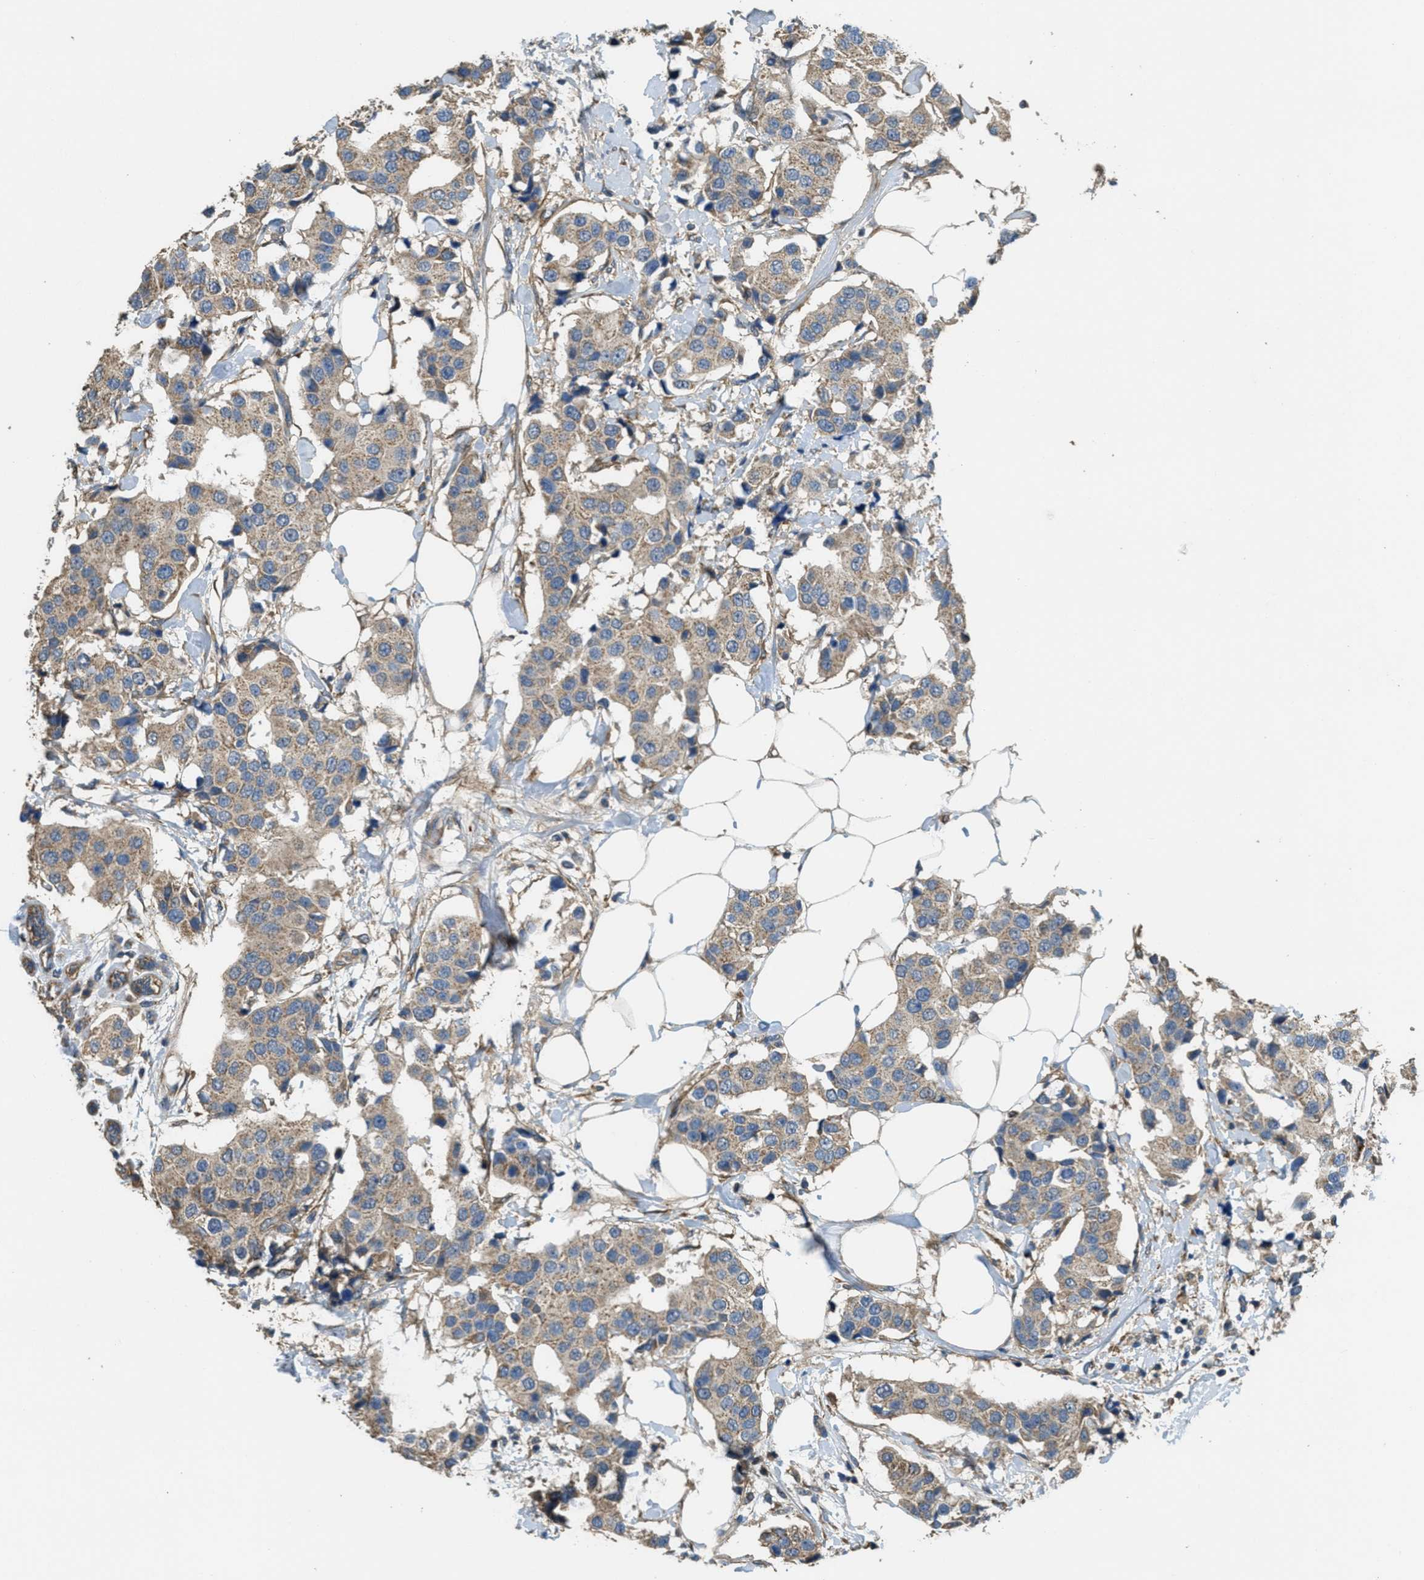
{"staining": {"intensity": "weak", "quantity": ">75%", "location": "cytoplasmic/membranous"}, "tissue": "breast cancer", "cell_type": "Tumor cells", "image_type": "cancer", "snomed": [{"axis": "morphology", "description": "Normal tissue, NOS"}, {"axis": "morphology", "description": "Duct carcinoma"}, {"axis": "topography", "description": "Breast"}], "caption": "IHC micrograph of human intraductal carcinoma (breast) stained for a protein (brown), which shows low levels of weak cytoplasmic/membranous expression in about >75% of tumor cells.", "gene": "THBS2", "patient": {"sex": "female", "age": 39}}